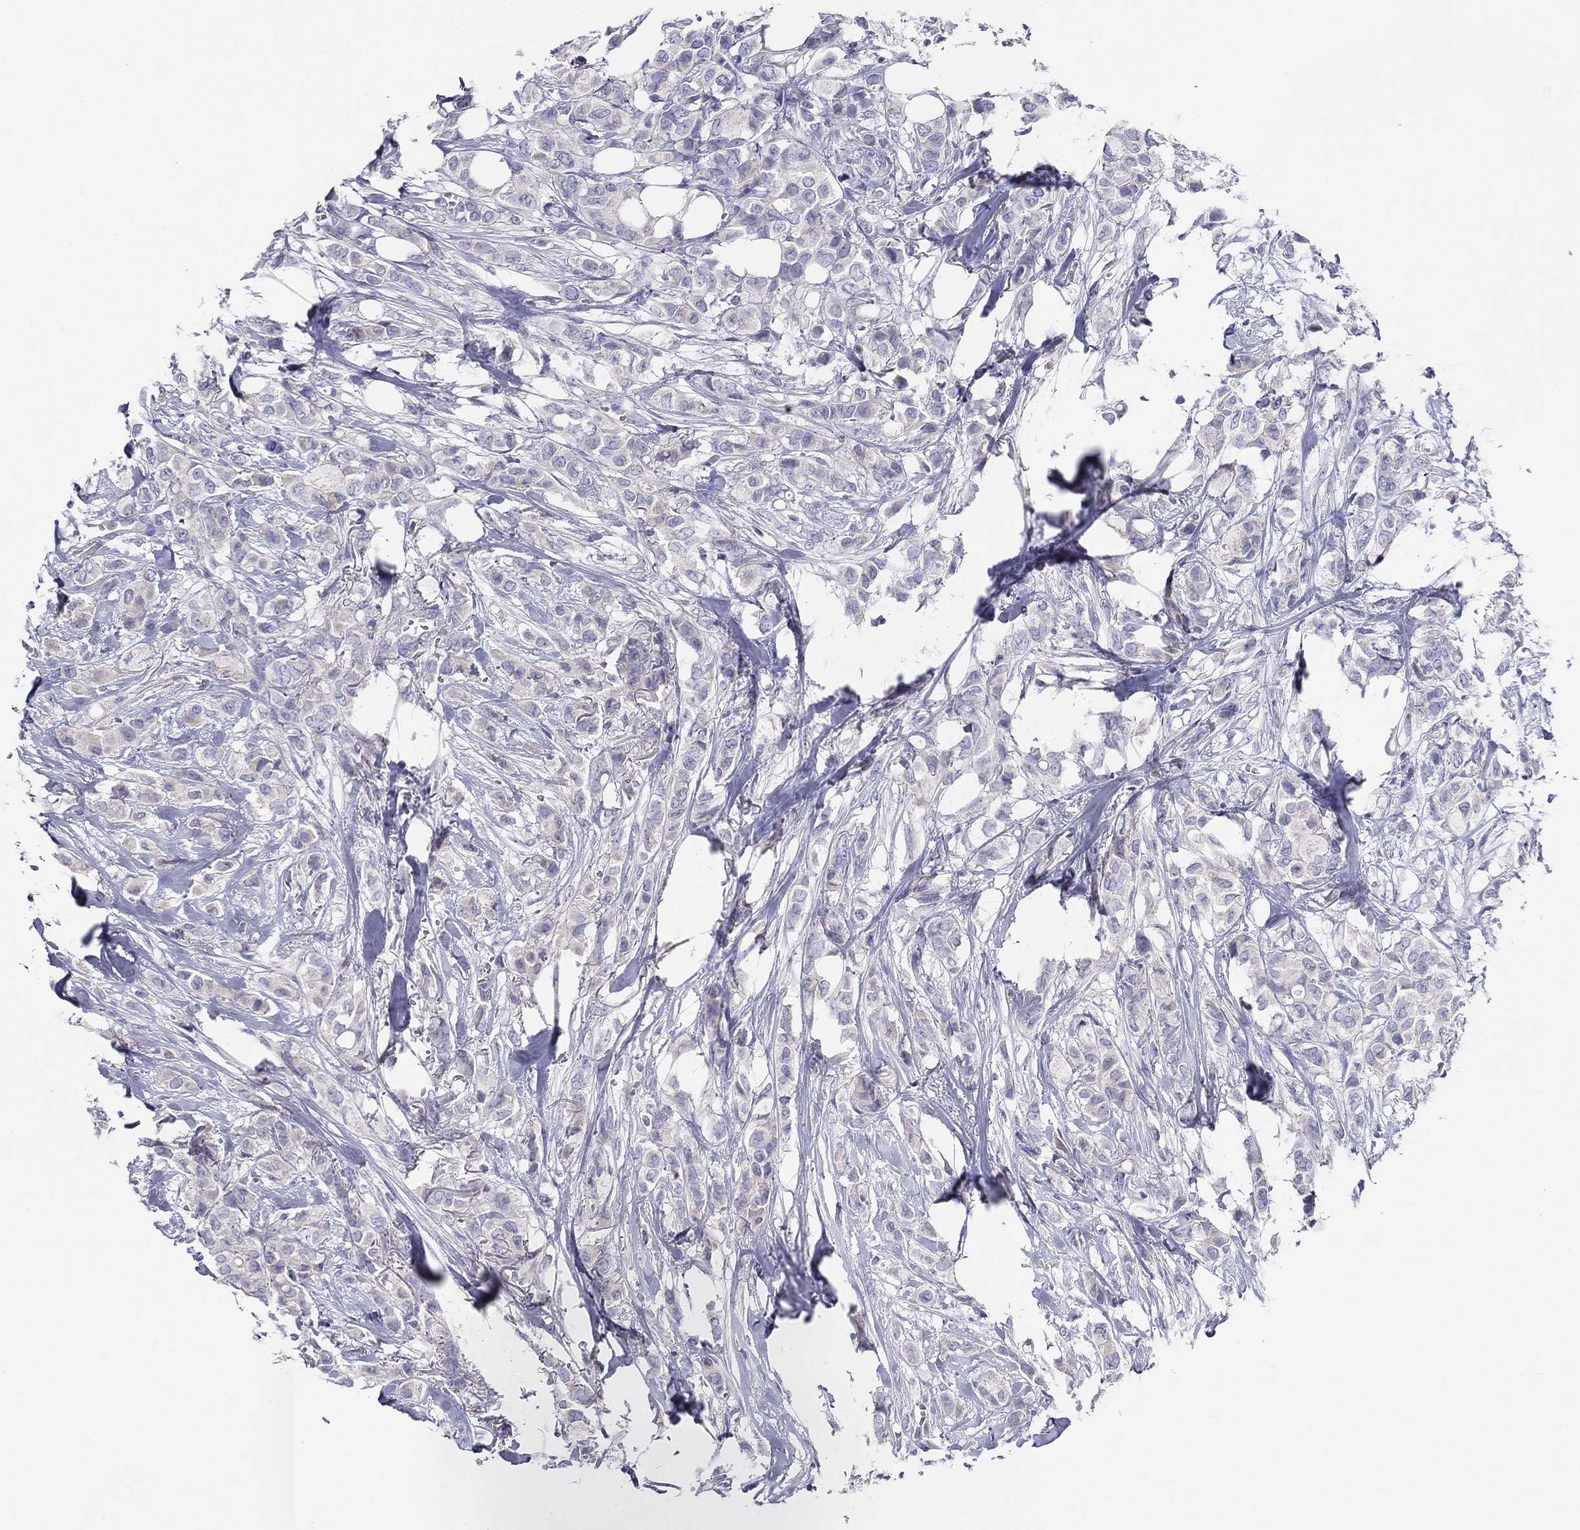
{"staining": {"intensity": "negative", "quantity": "none", "location": "none"}, "tissue": "breast cancer", "cell_type": "Tumor cells", "image_type": "cancer", "snomed": [{"axis": "morphology", "description": "Duct carcinoma"}, {"axis": "topography", "description": "Breast"}], "caption": "IHC photomicrograph of neoplastic tissue: human breast intraductal carcinoma stained with DAB displays no significant protein positivity in tumor cells.", "gene": "MGAT4C", "patient": {"sex": "female", "age": 85}}